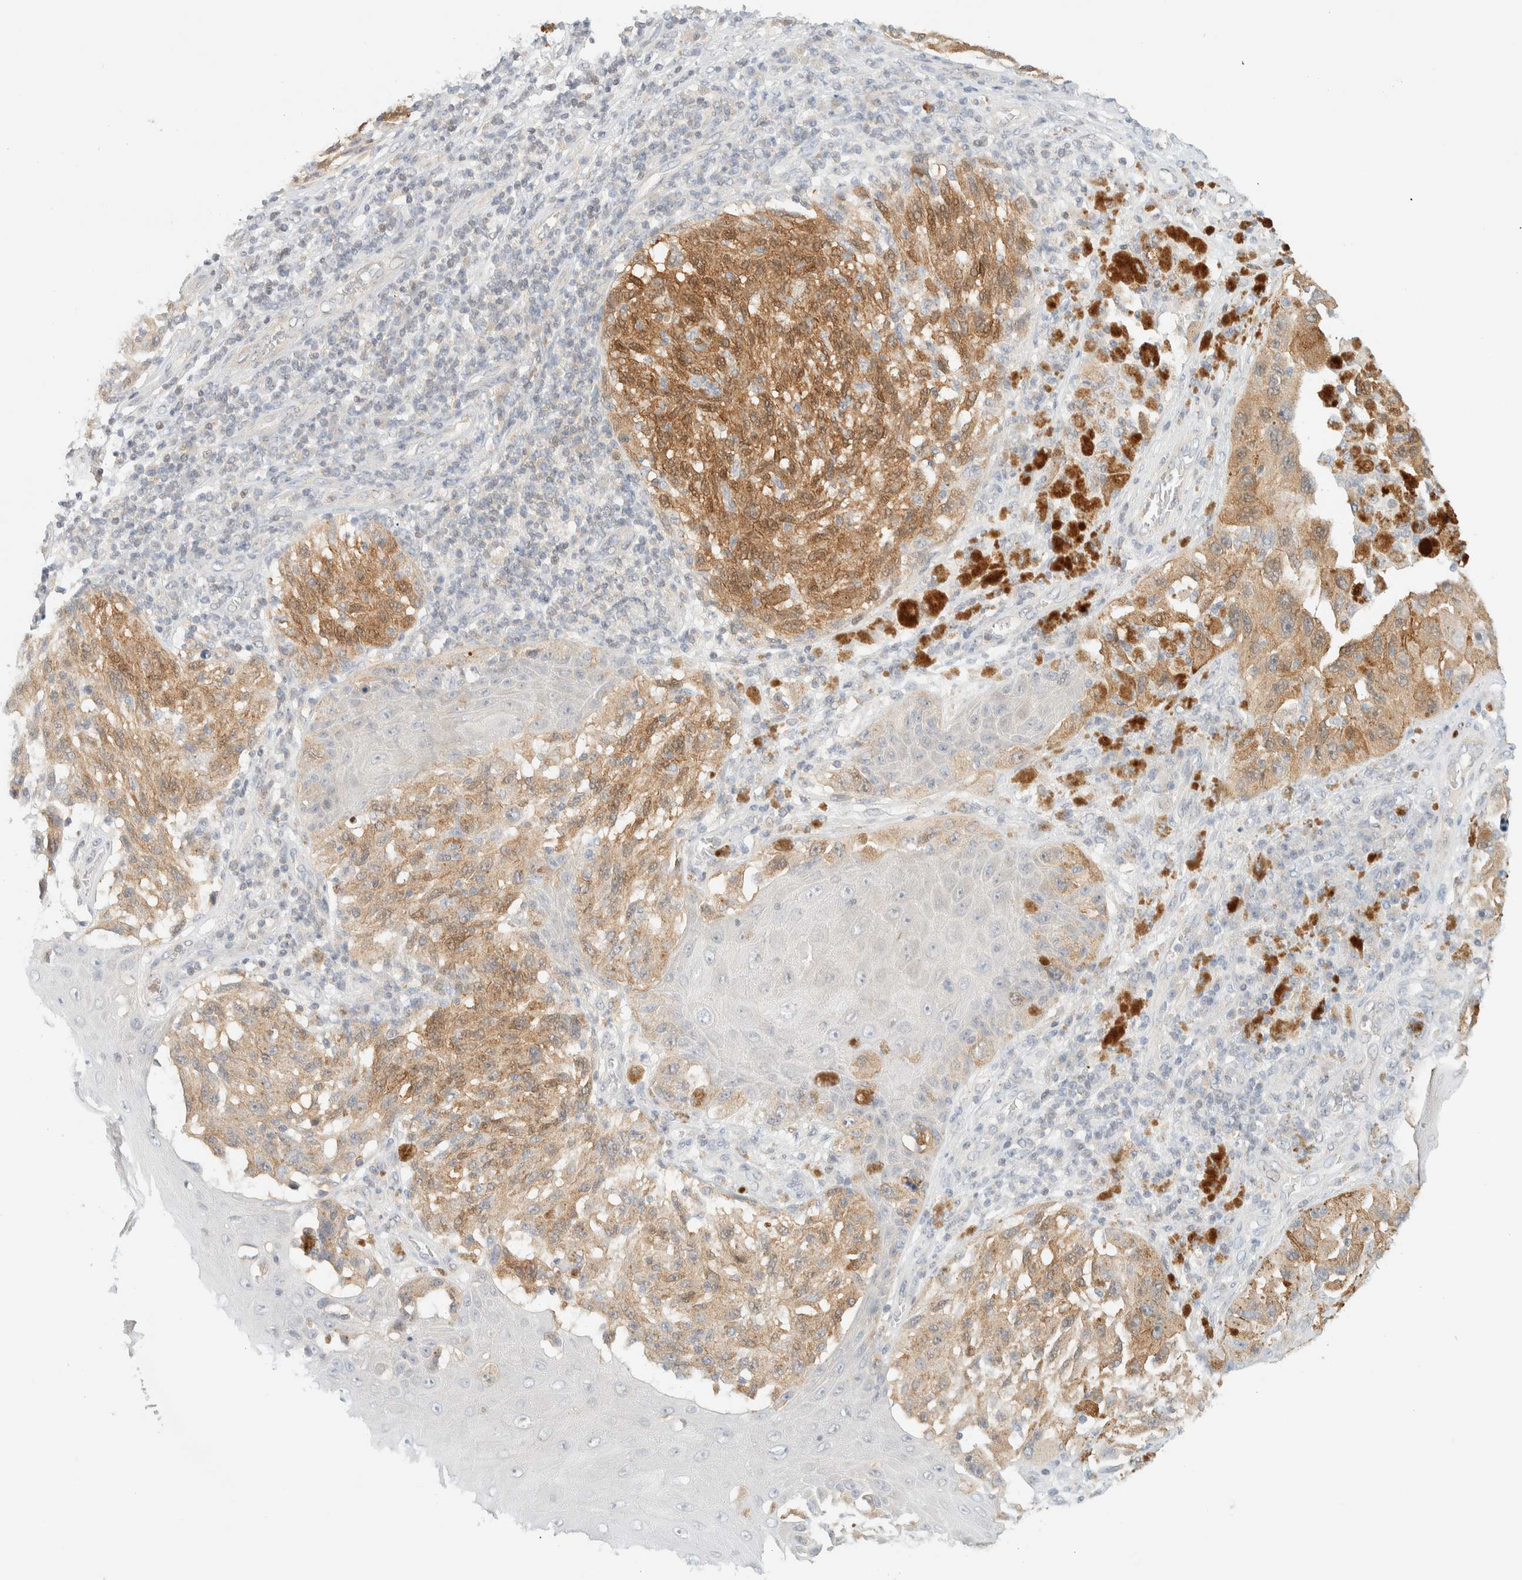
{"staining": {"intensity": "moderate", "quantity": ">75%", "location": "cytoplasmic/membranous,nuclear"}, "tissue": "melanoma", "cell_type": "Tumor cells", "image_type": "cancer", "snomed": [{"axis": "morphology", "description": "Malignant melanoma, NOS"}, {"axis": "topography", "description": "Skin"}], "caption": "Malignant melanoma tissue demonstrates moderate cytoplasmic/membranous and nuclear positivity in approximately >75% of tumor cells, visualized by immunohistochemistry. Using DAB (3,3'-diaminobenzidine) (brown) and hematoxylin (blue) stains, captured at high magnification using brightfield microscopy.", "gene": "PCYT2", "patient": {"sex": "female", "age": 73}}